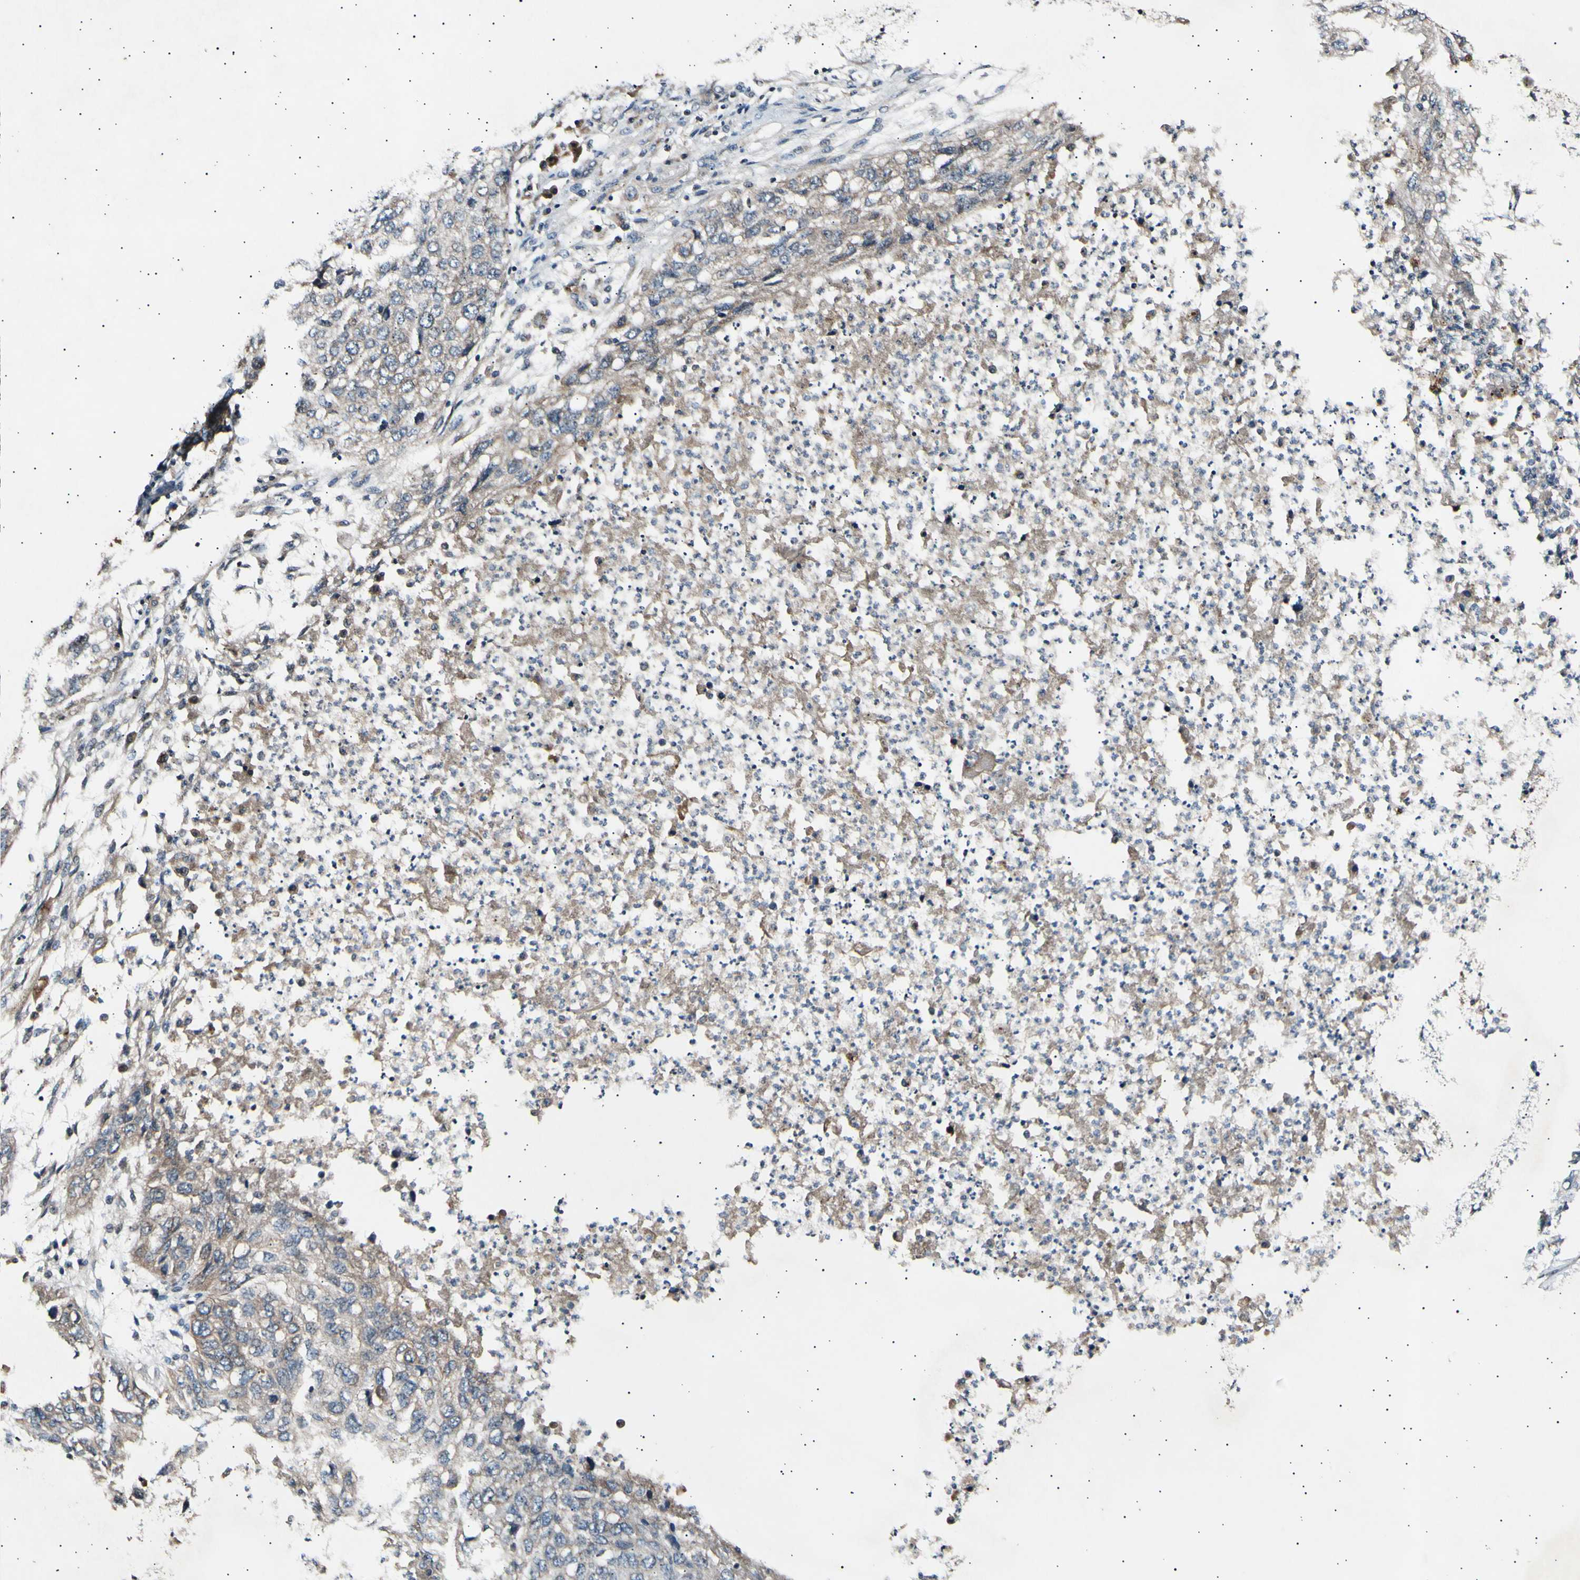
{"staining": {"intensity": "weak", "quantity": ">75%", "location": "cytoplasmic/membranous"}, "tissue": "lung cancer", "cell_type": "Tumor cells", "image_type": "cancer", "snomed": [{"axis": "morphology", "description": "Squamous cell carcinoma, NOS"}, {"axis": "topography", "description": "Lung"}], "caption": "Immunohistochemical staining of lung cancer reveals low levels of weak cytoplasmic/membranous expression in approximately >75% of tumor cells.", "gene": "ITGA6", "patient": {"sex": "female", "age": 63}}